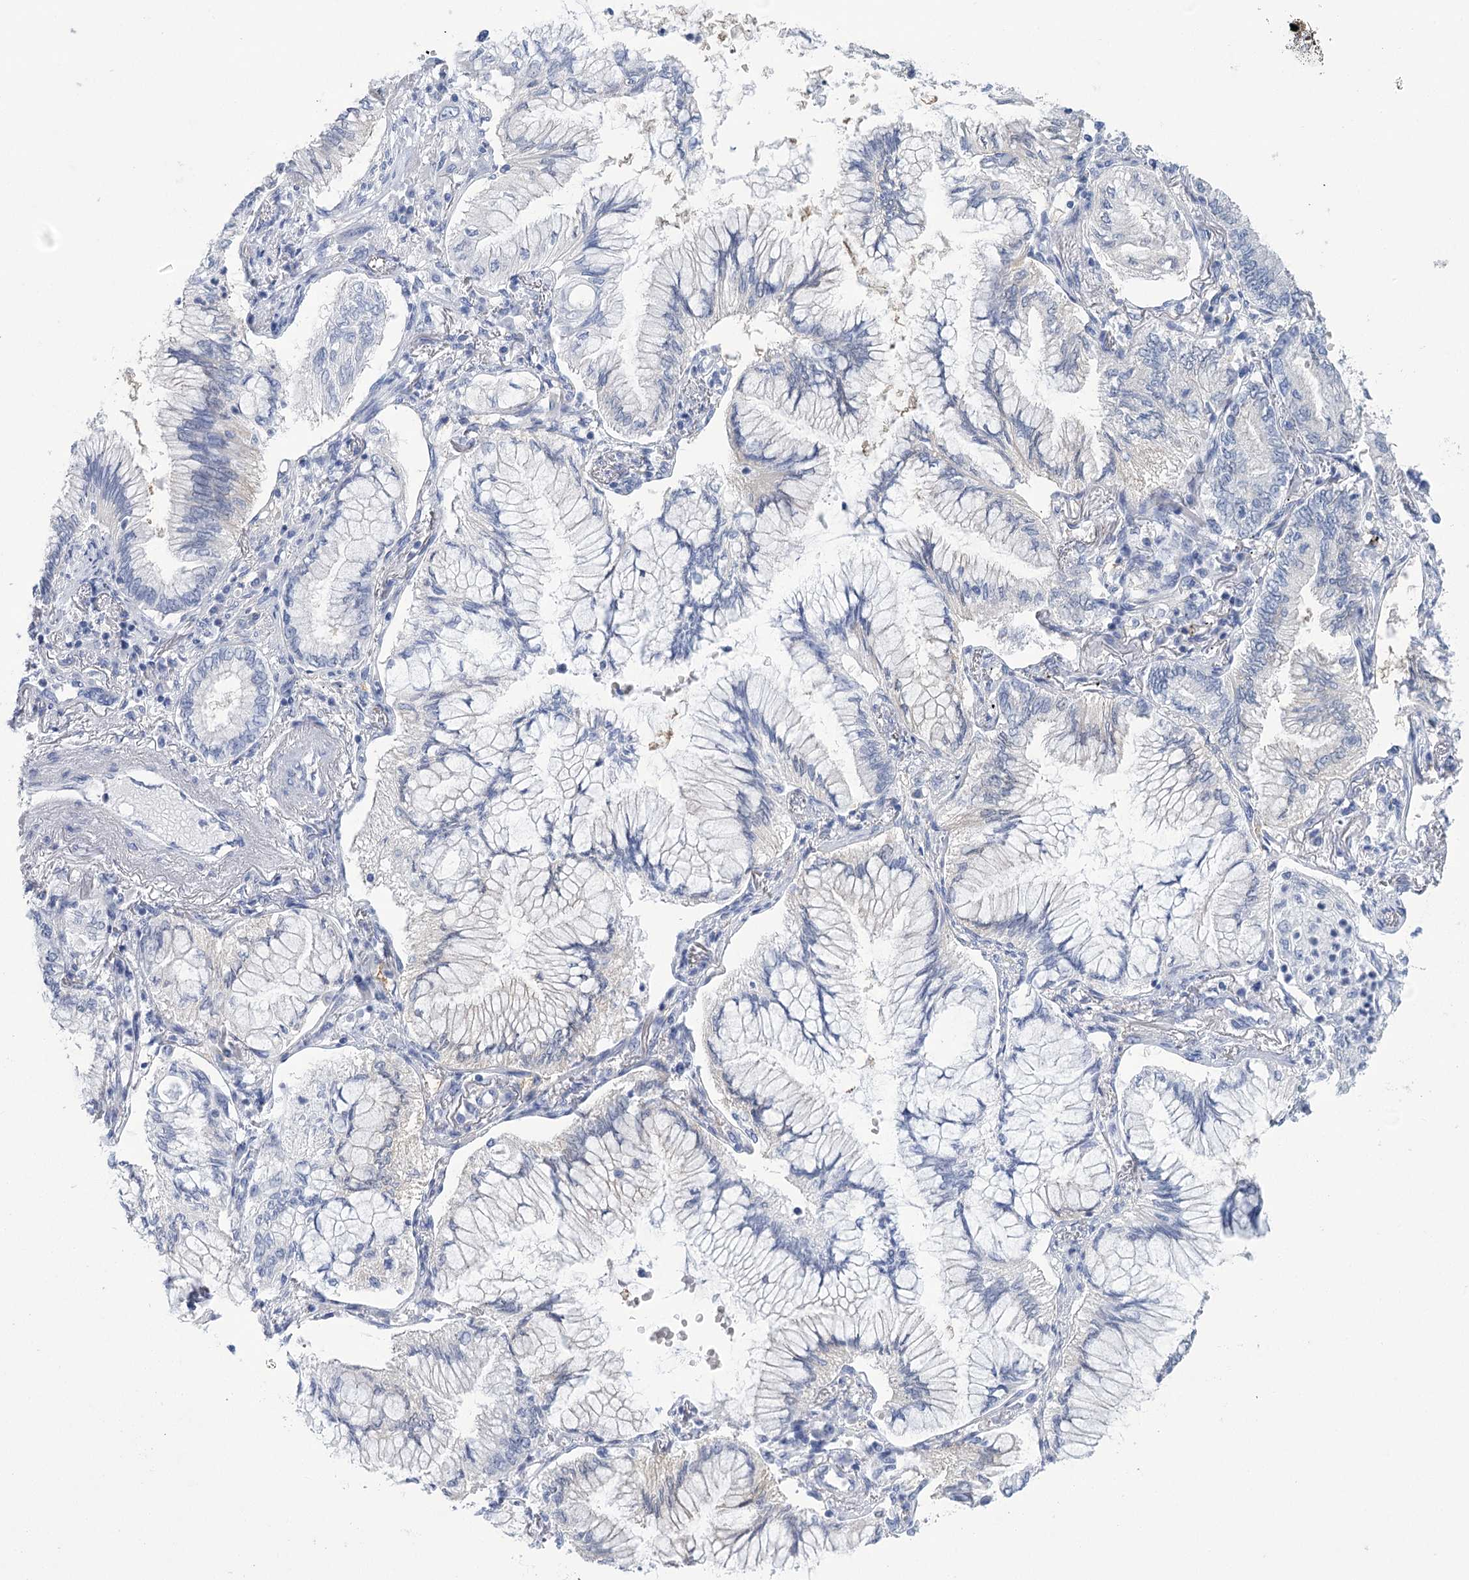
{"staining": {"intensity": "negative", "quantity": "none", "location": "none"}, "tissue": "lung cancer", "cell_type": "Tumor cells", "image_type": "cancer", "snomed": [{"axis": "morphology", "description": "Adenocarcinoma, NOS"}, {"axis": "topography", "description": "Lung"}], "caption": "Immunohistochemistry of human lung cancer (adenocarcinoma) reveals no expression in tumor cells.", "gene": "PBLD", "patient": {"sex": "female", "age": 70}}